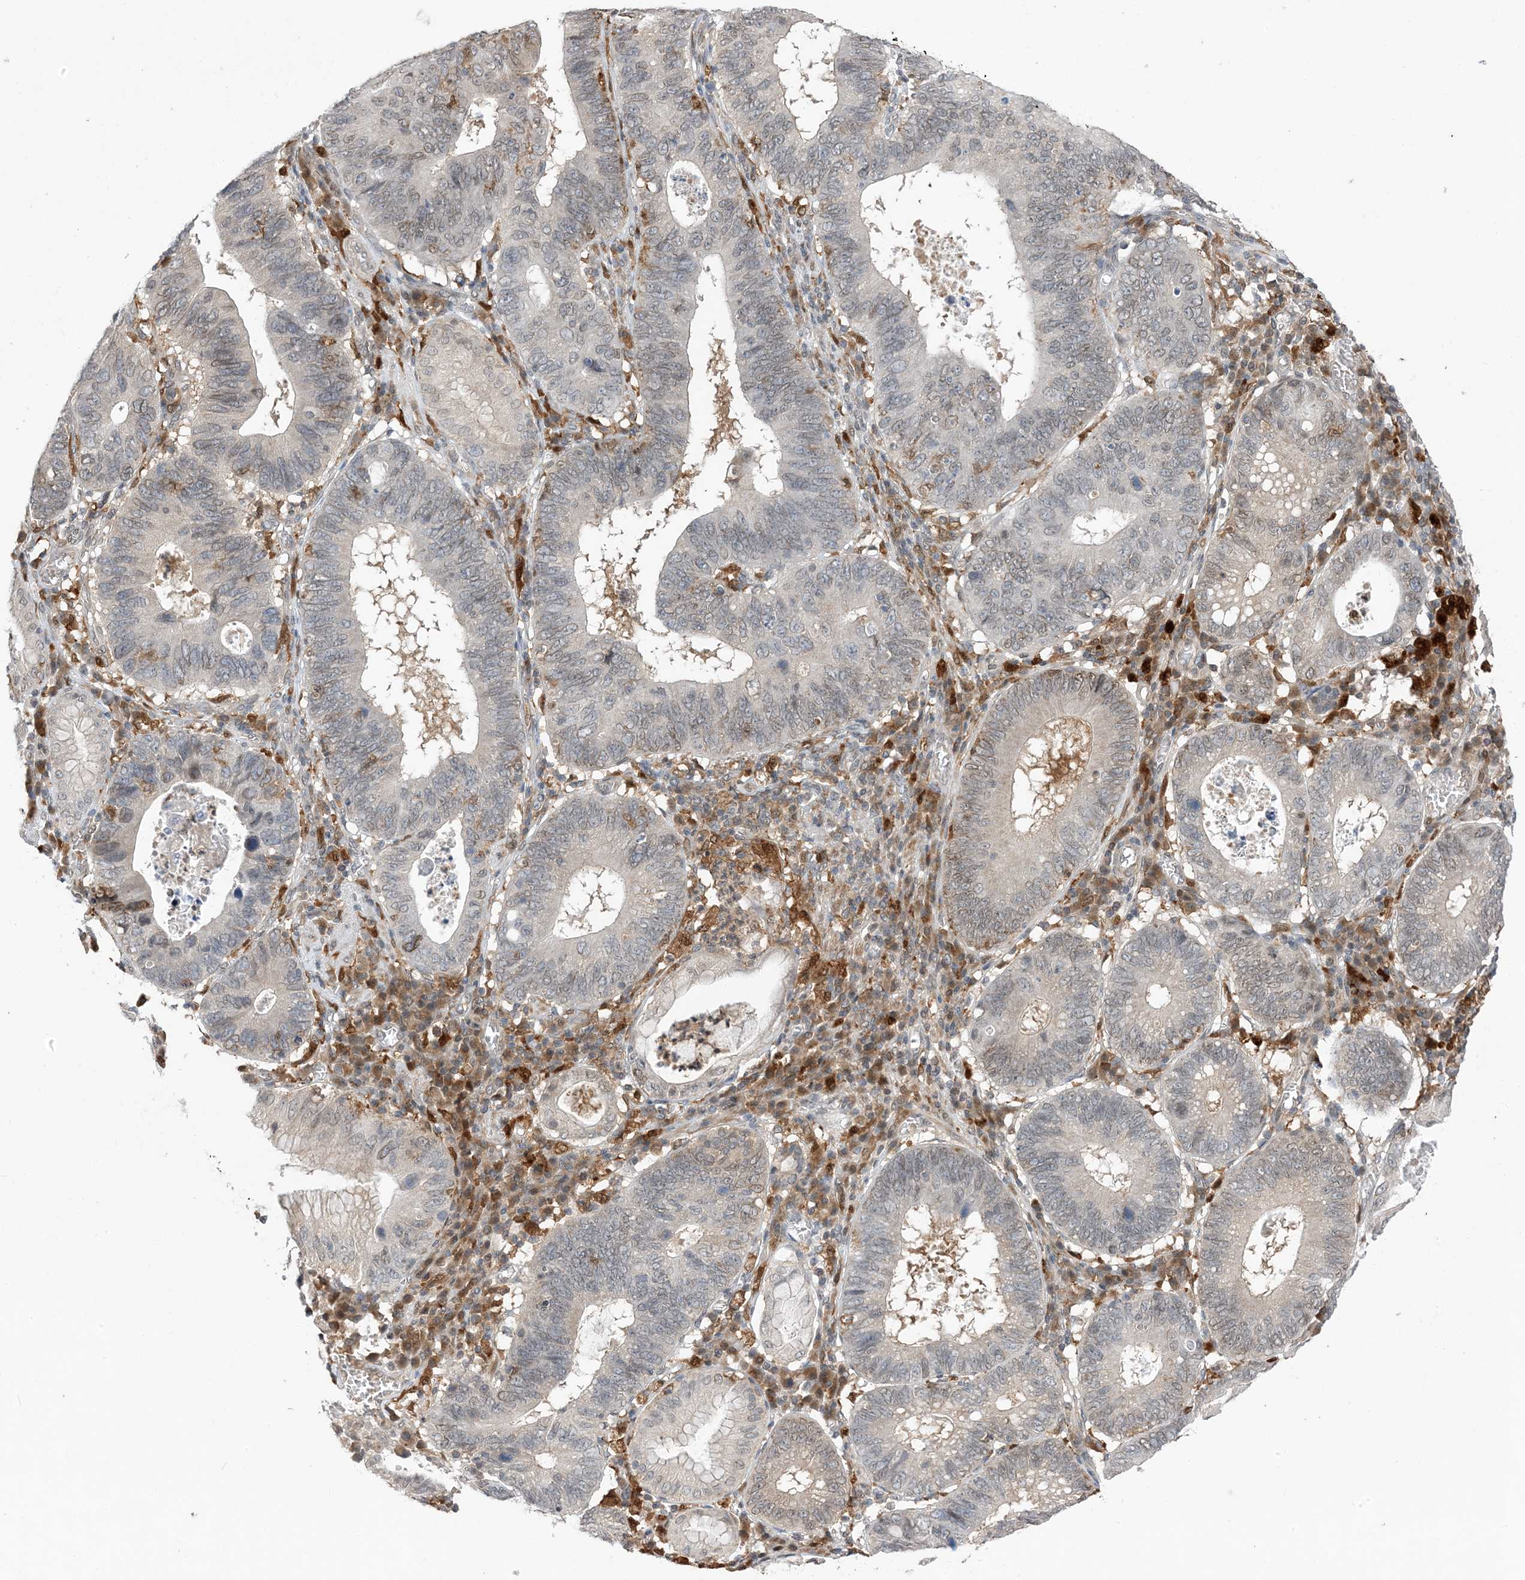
{"staining": {"intensity": "negative", "quantity": "none", "location": "none"}, "tissue": "stomach cancer", "cell_type": "Tumor cells", "image_type": "cancer", "snomed": [{"axis": "morphology", "description": "Adenocarcinoma, NOS"}, {"axis": "topography", "description": "Stomach"}], "caption": "A photomicrograph of human stomach adenocarcinoma is negative for staining in tumor cells. (DAB (3,3'-diaminobenzidine) IHC with hematoxylin counter stain).", "gene": "NAGK", "patient": {"sex": "male", "age": 59}}